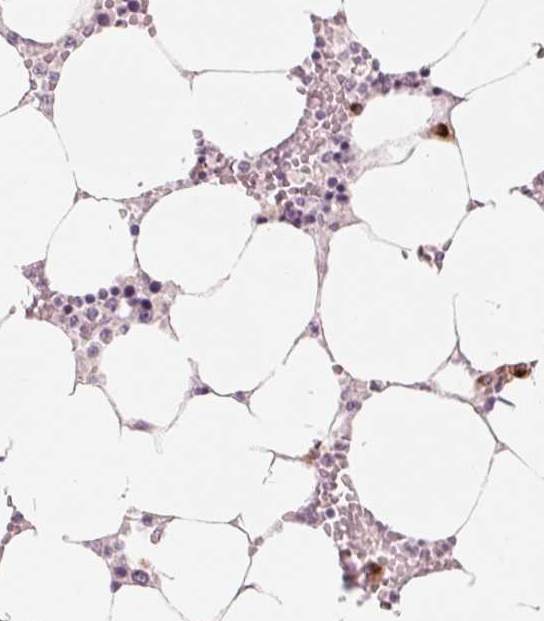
{"staining": {"intensity": "negative", "quantity": "none", "location": "none"}, "tissue": "bone marrow", "cell_type": "Hematopoietic cells", "image_type": "normal", "snomed": [{"axis": "morphology", "description": "Normal tissue, NOS"}, {"axis": "topography", "description": "Bone marrow"}], "caption": "There is no significant expression in hematopoietic cells of bone marrow. The staining is performed using DAB (3,3'-diaminobenzidine) brown chromogen with nuclei counter-stained in using hematoxylin.", "gene": "IL9R", "patient": {"sex": "male", "age": 64}}